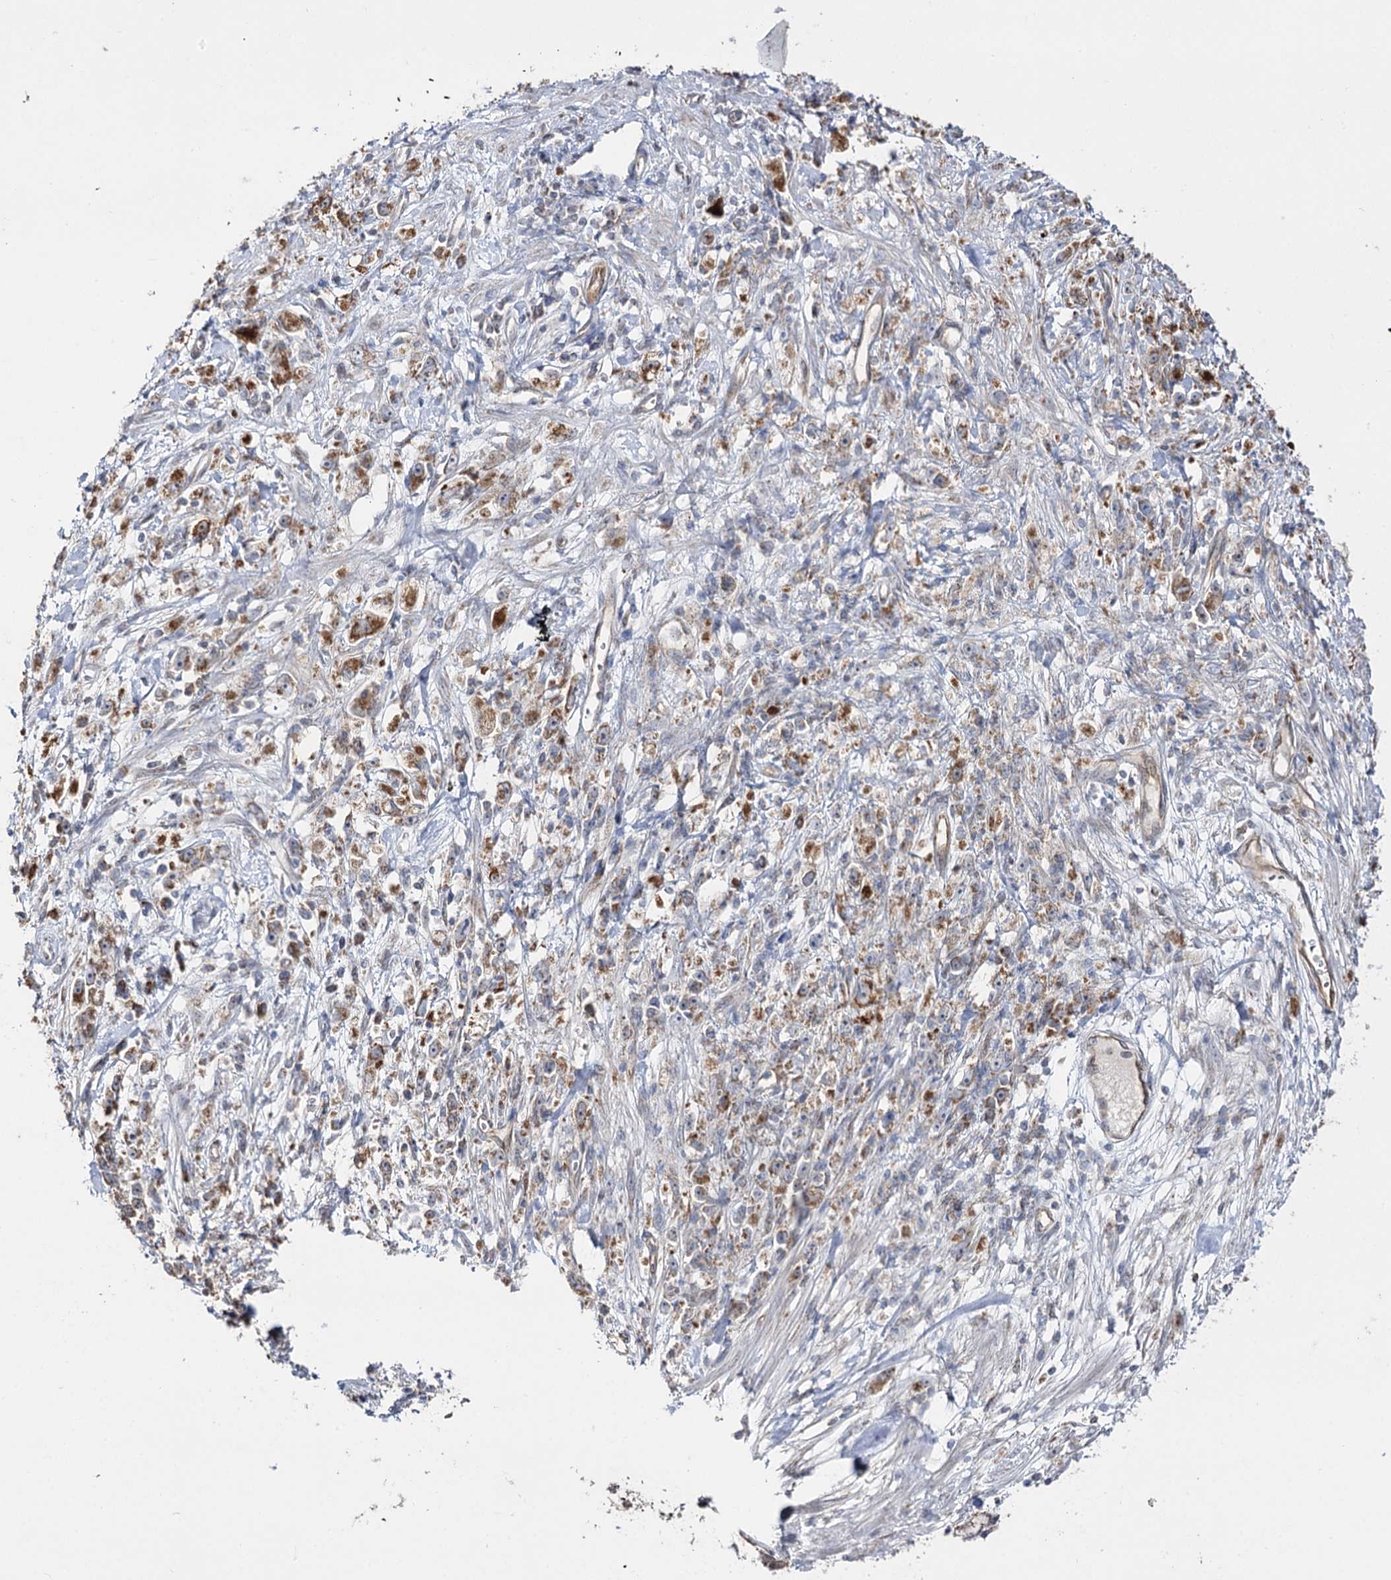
{"staining": {"intensity": "moderate", "quantity": ">75%", "location": "cytoplasmic/membranous"}, "tissue": "stomach cancer", "cell_type": "Tumor cells", "image_type": "cancer", "snomed": [{"axis": "morphology", "description": "Adenocarcinoma, NOS"}, {"axis": "topography", "description": "Stomach"}], "caption": "This image shows immunohistochemistry (IHC) staining of human stomach cancer (adenocarcinoma), with medium moderate cytoplasmic/membranous positivity in approximately >75% of tumor cells.", "gene": "CBR4", "patient": {"sex": "female", "age": 59}}